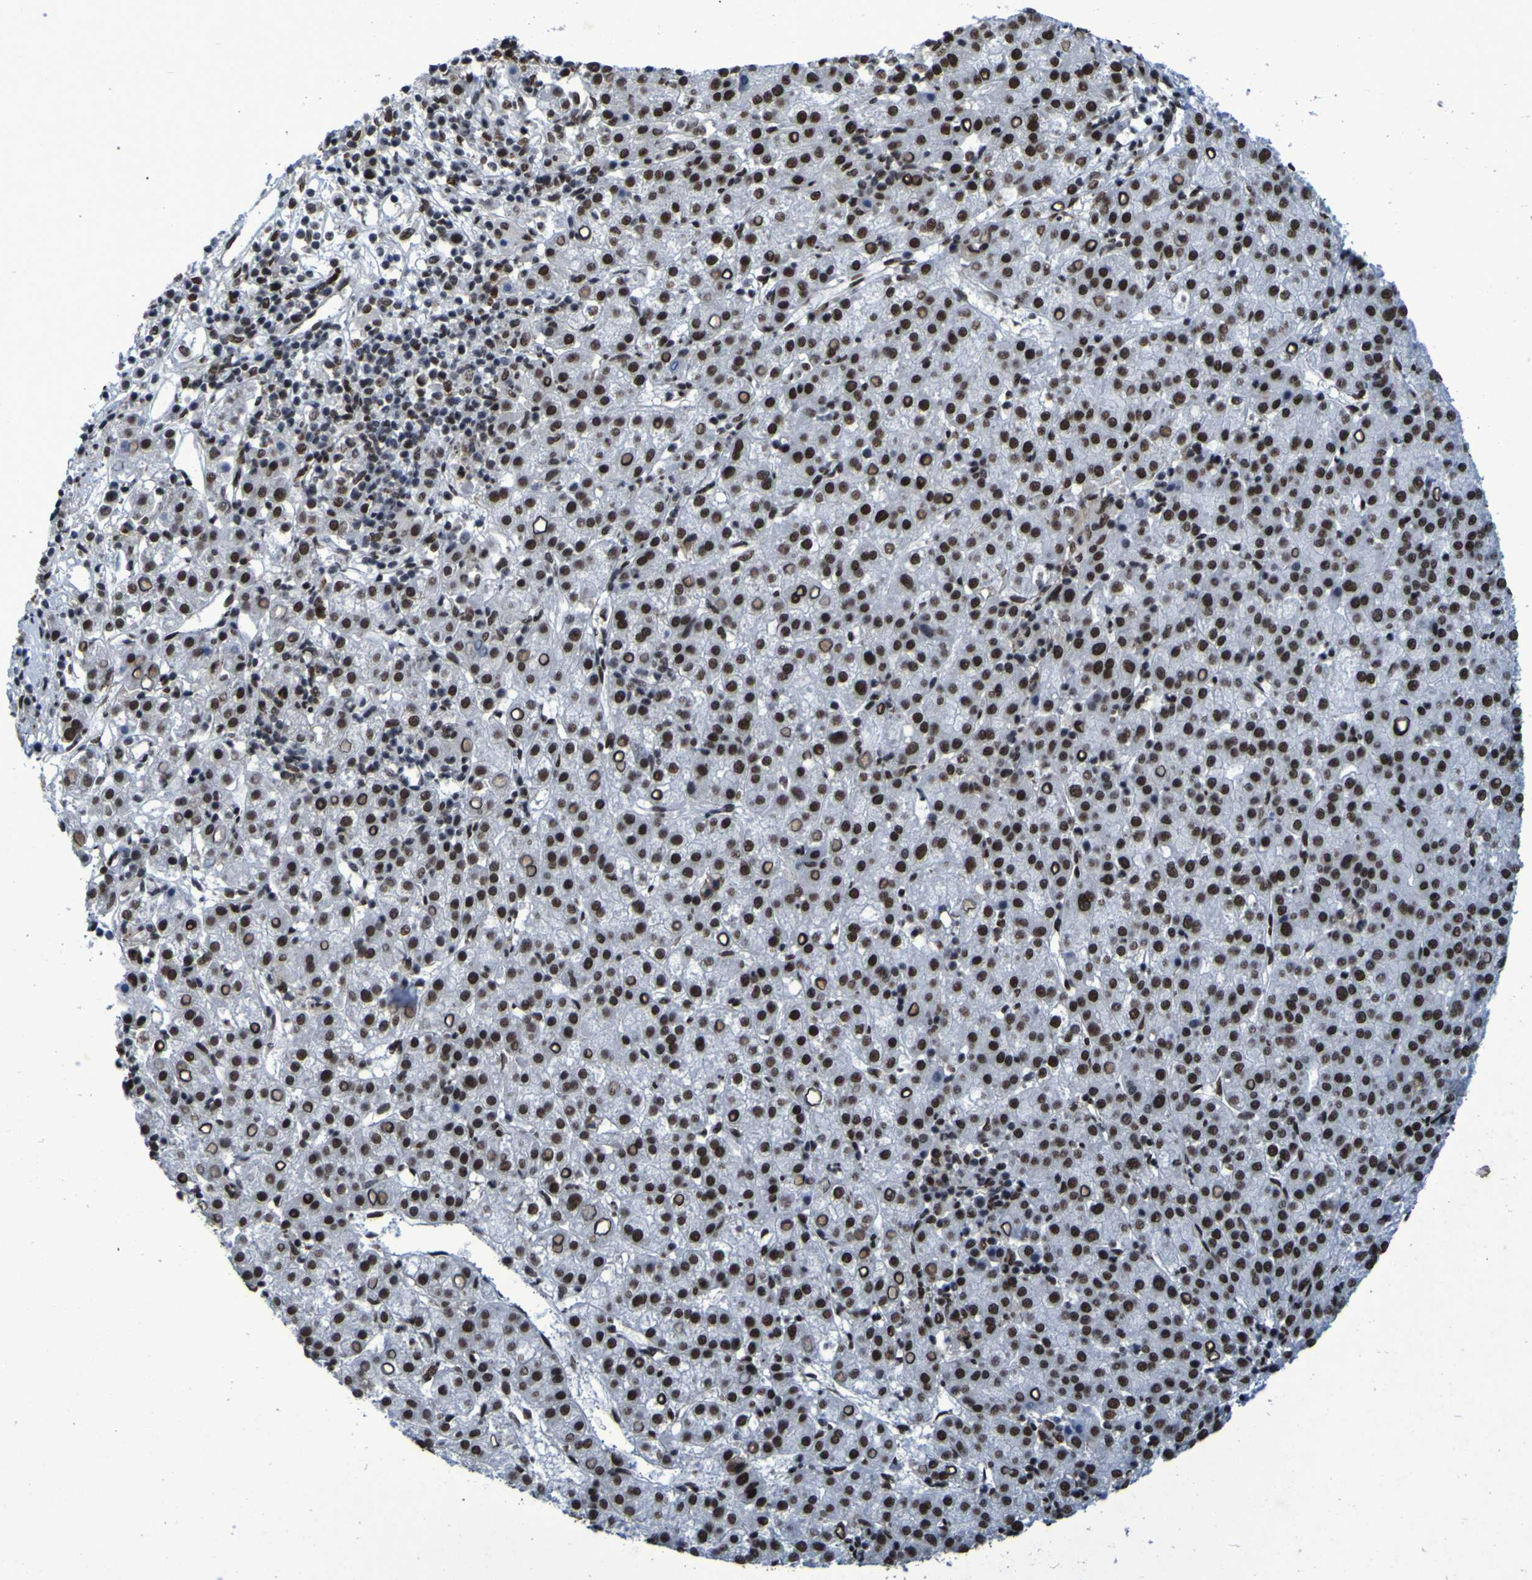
{"staining": {"intensity": "strong", "quantity": "25%-75%", "location": "nuclear"}, "tissue": "liver cancer", "cell_type": "Tumor cells", "image_type": "cancer", "snomed": [{"axis": "morphology", "description": "Carcinoma, Hepatocellular, NOS"}, {"axis": "topography", "description": "Liver"}], "caption": "This image shows IHC staining of human hepatocellular carcinoma (liver), with high strong nuclear positivity in about 25%-75% of tumor cells.", "gene": "HNRNPR", "patient": {"sex": "female", "age": 58}}